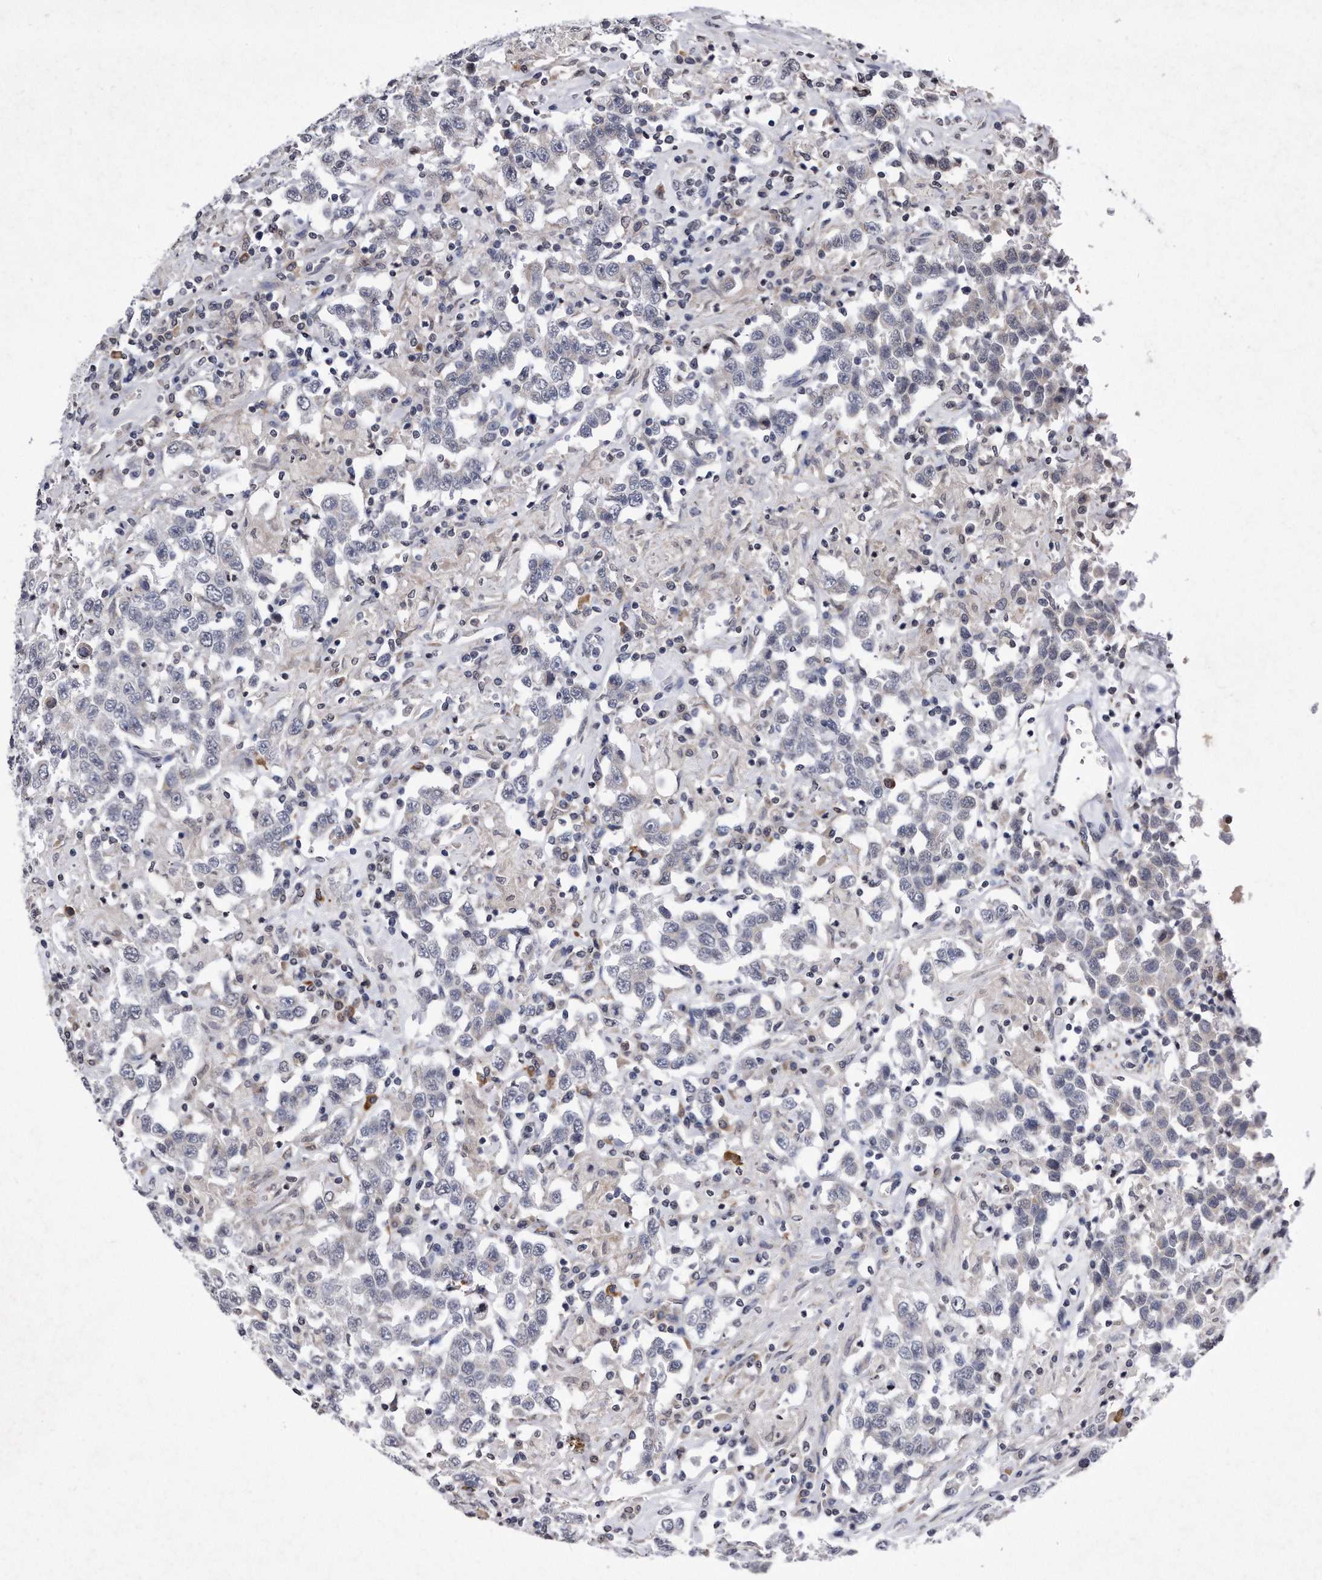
{"staining": {"intensity": "negative", "quantity": "none", "location": "none"}, "tissue": "testis cancer", "cell_type": "Tumor cells", "image_type": "cancer", "snomed": [{"axis": "morphology", "description": "Seminoma, NOS"}, {"axis": "topography", "description": "Testis"}], "caption": "This is a histopathology image of immunohistochemistry (IHC) staining of testis seminoma, which shows no expression in tumor cells.", "gene": "DAB1", "patient": {"sex": "male", "age": 41}}